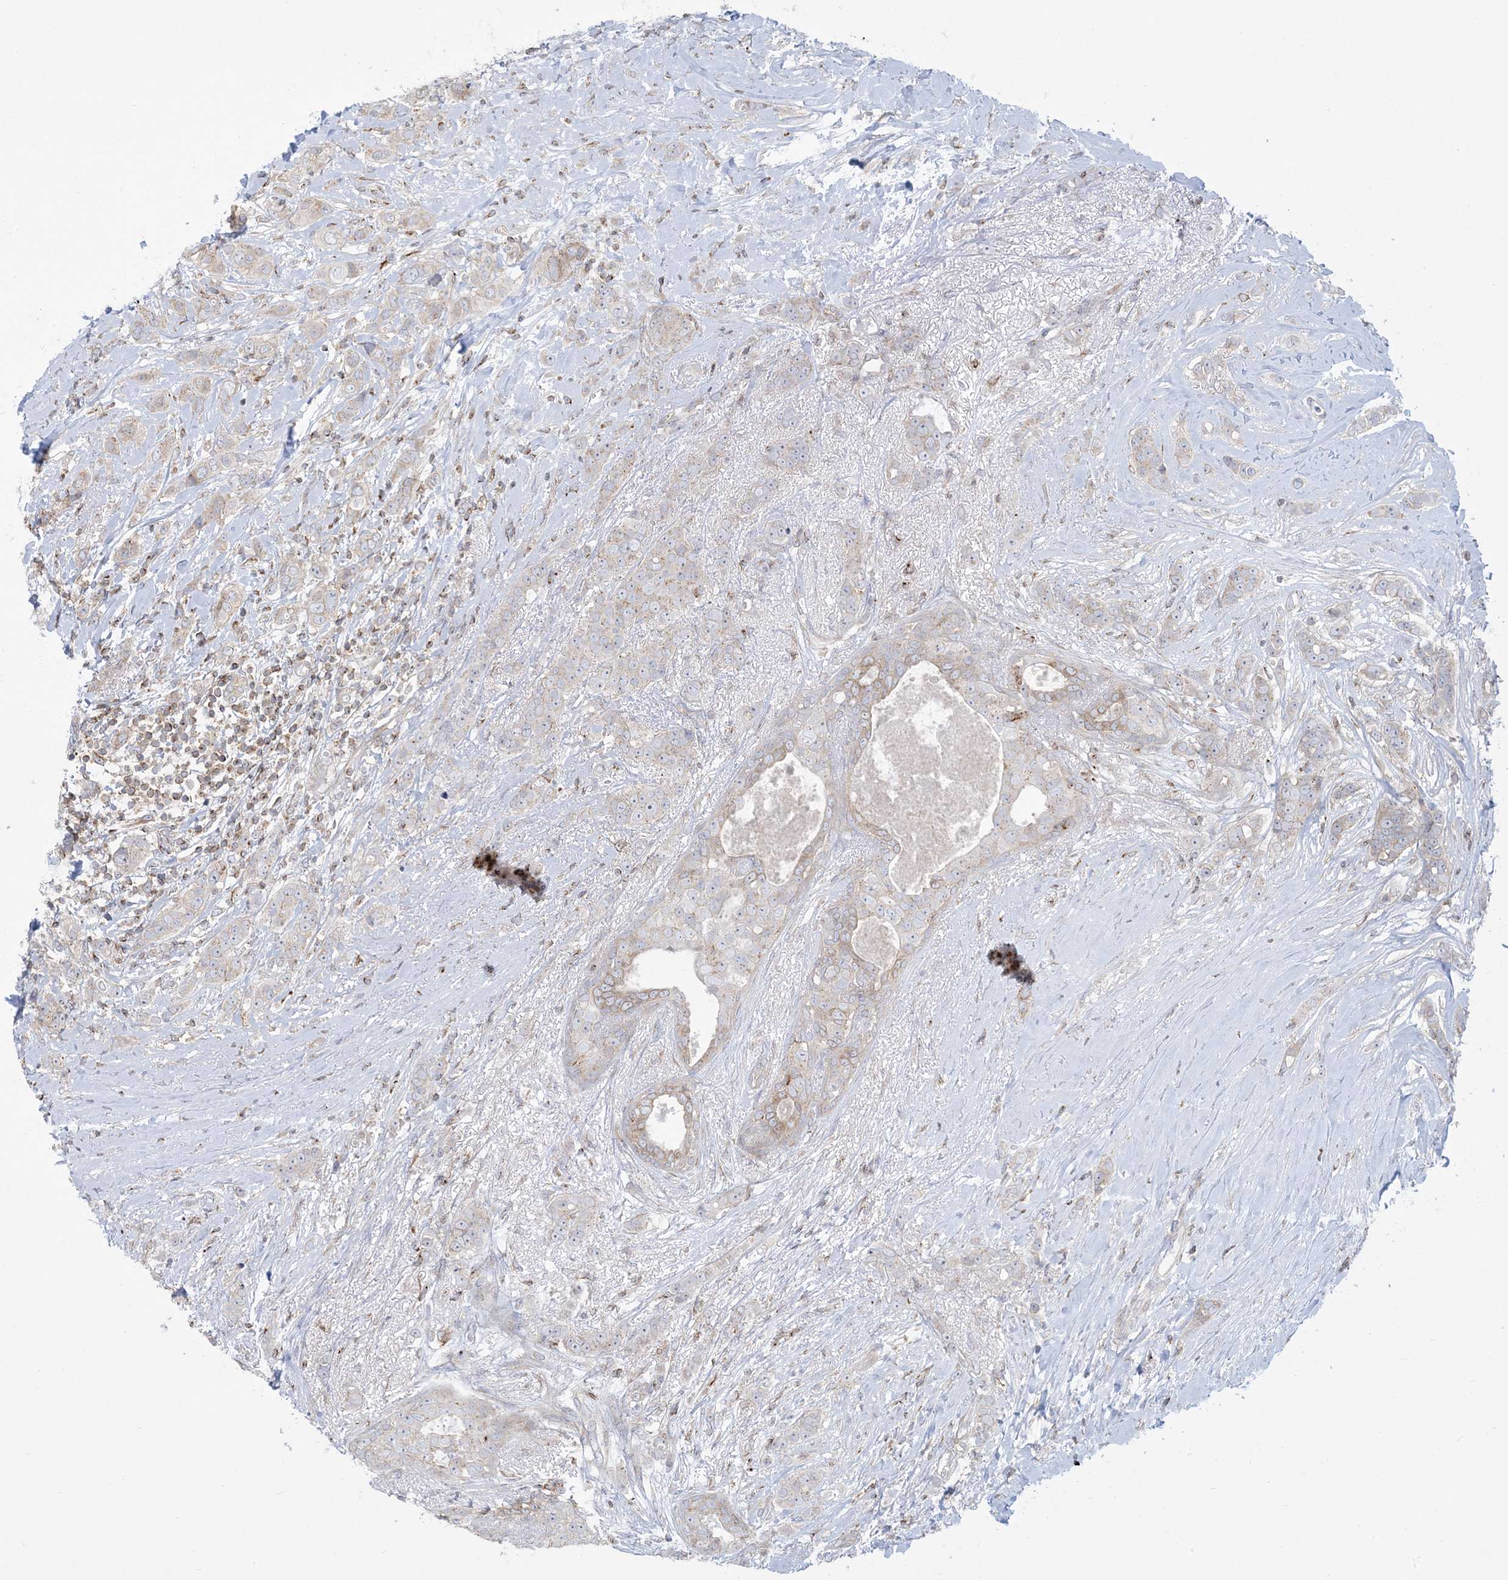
{"staining": {"intensity": "weak", "quantity": "<25%", "location": "cytoplasmic/membranous"}, "tissue": "breast cancer", "cell_type": "Tumor cells", "image_type": "cancer", "snomed": [{"axis": "morphology", "description": "Lobular carcinoma"}, {"axis": "topography", "description": "Breast"}], "caption": "An immunohistochemistry (IHC) photomicrograph of breast lobular carcinoma is shown. There is no staining in tumor cells of breast lobular carcinoma.", "gene": "SLAMF9", "patient": {"sex": "female", "age": 51}}